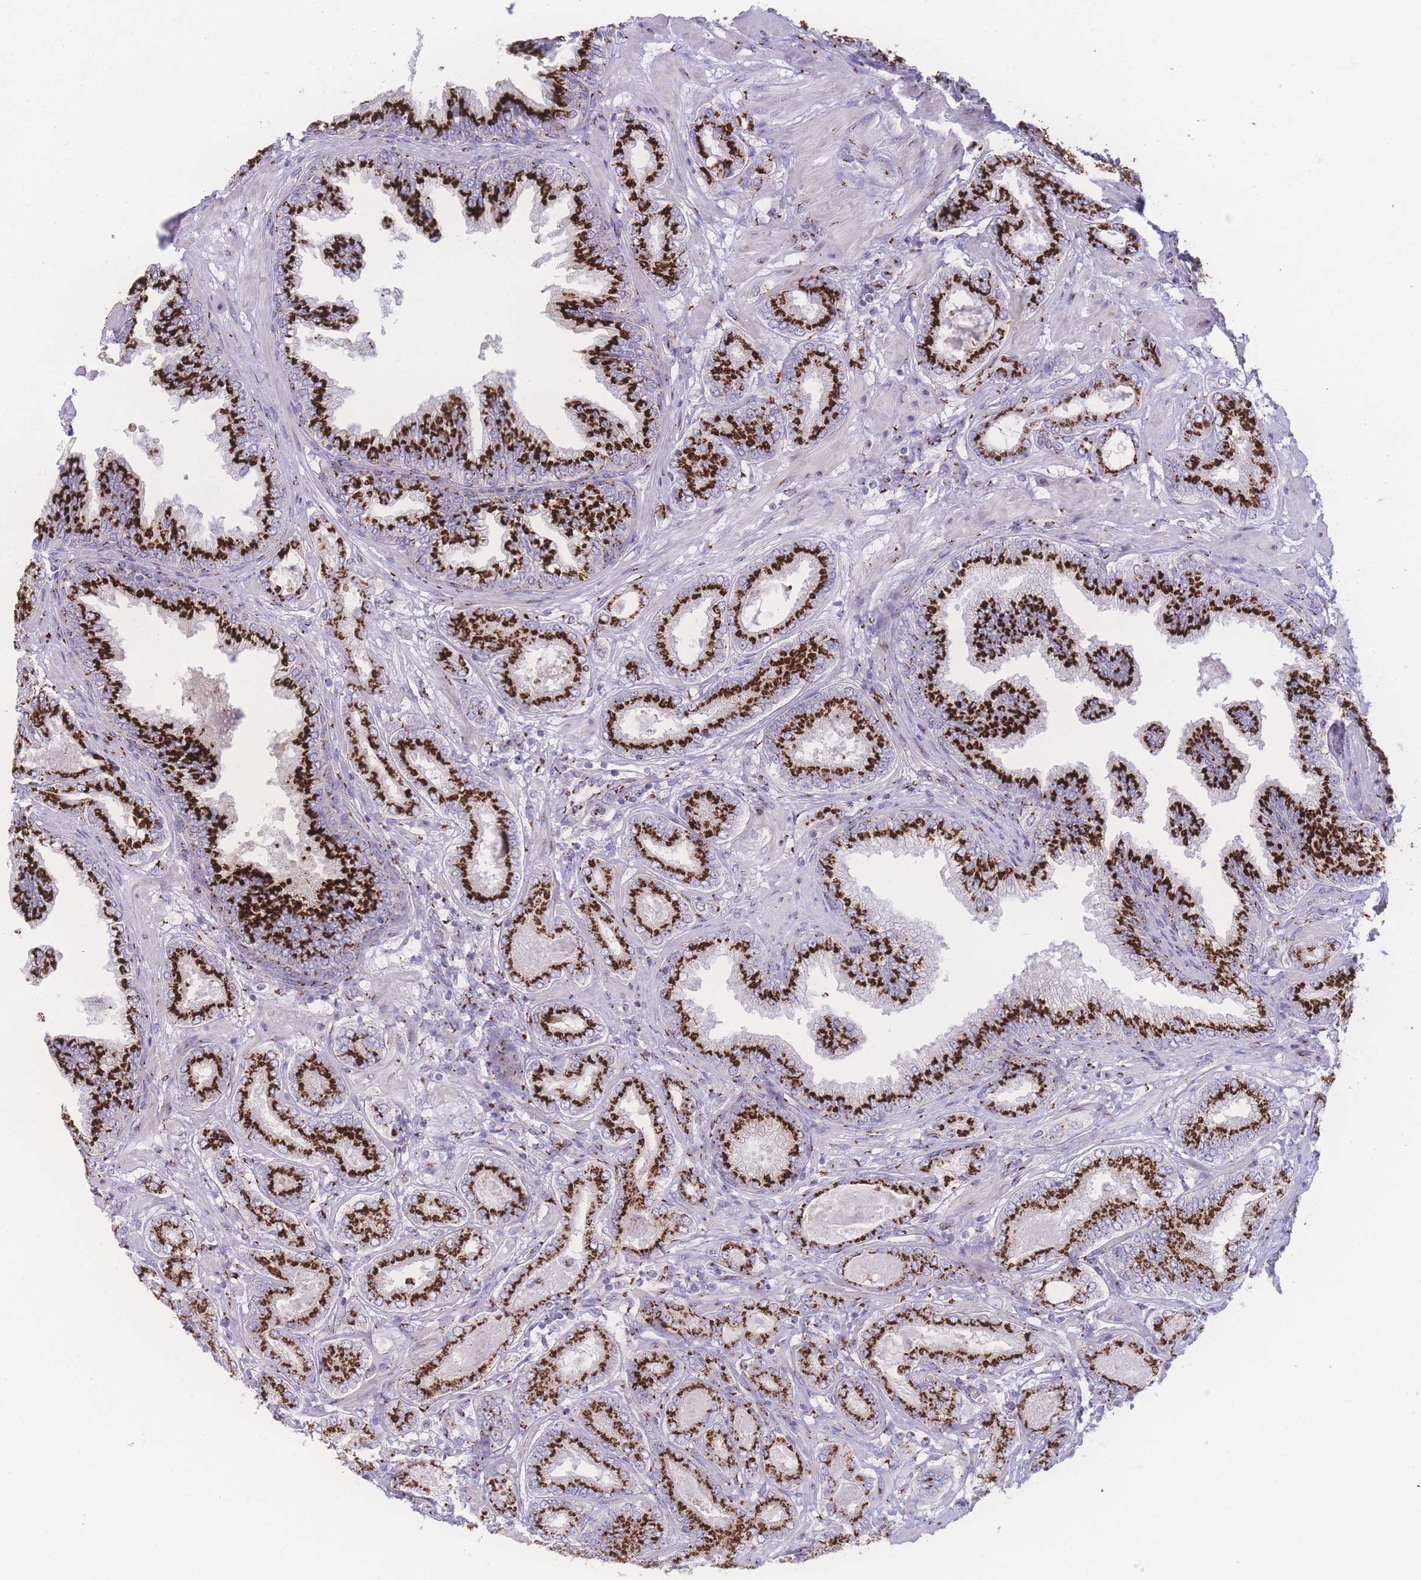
{"staining": {"intensity": "strong", "quantity": ">75%", "location": "cytoplasmic/membranous"}, "tissue": "prostate cancer", "cell_type": "Tumor cells", "image_type": "cancer", "snomed": [{"axis": "morphology", "description": "Adenocarcinoma, Low grade"}, {"axis": "topography", "description": "Prostate"}], "caption": "Protein expression analysis of human low-grade adenocarcinoma (prostate) reveals strong cytoplasmic/membranous positivity in approximately >75% of tumor cells. The staining is performed using DAB (3,3'-diaminobenzidine) brown chromogen to label protein expression. The nuclei are counter-stained blue using hematoxylin.", "gene": "GOLM2", "patient": {"sex": "male", "age": 63}}